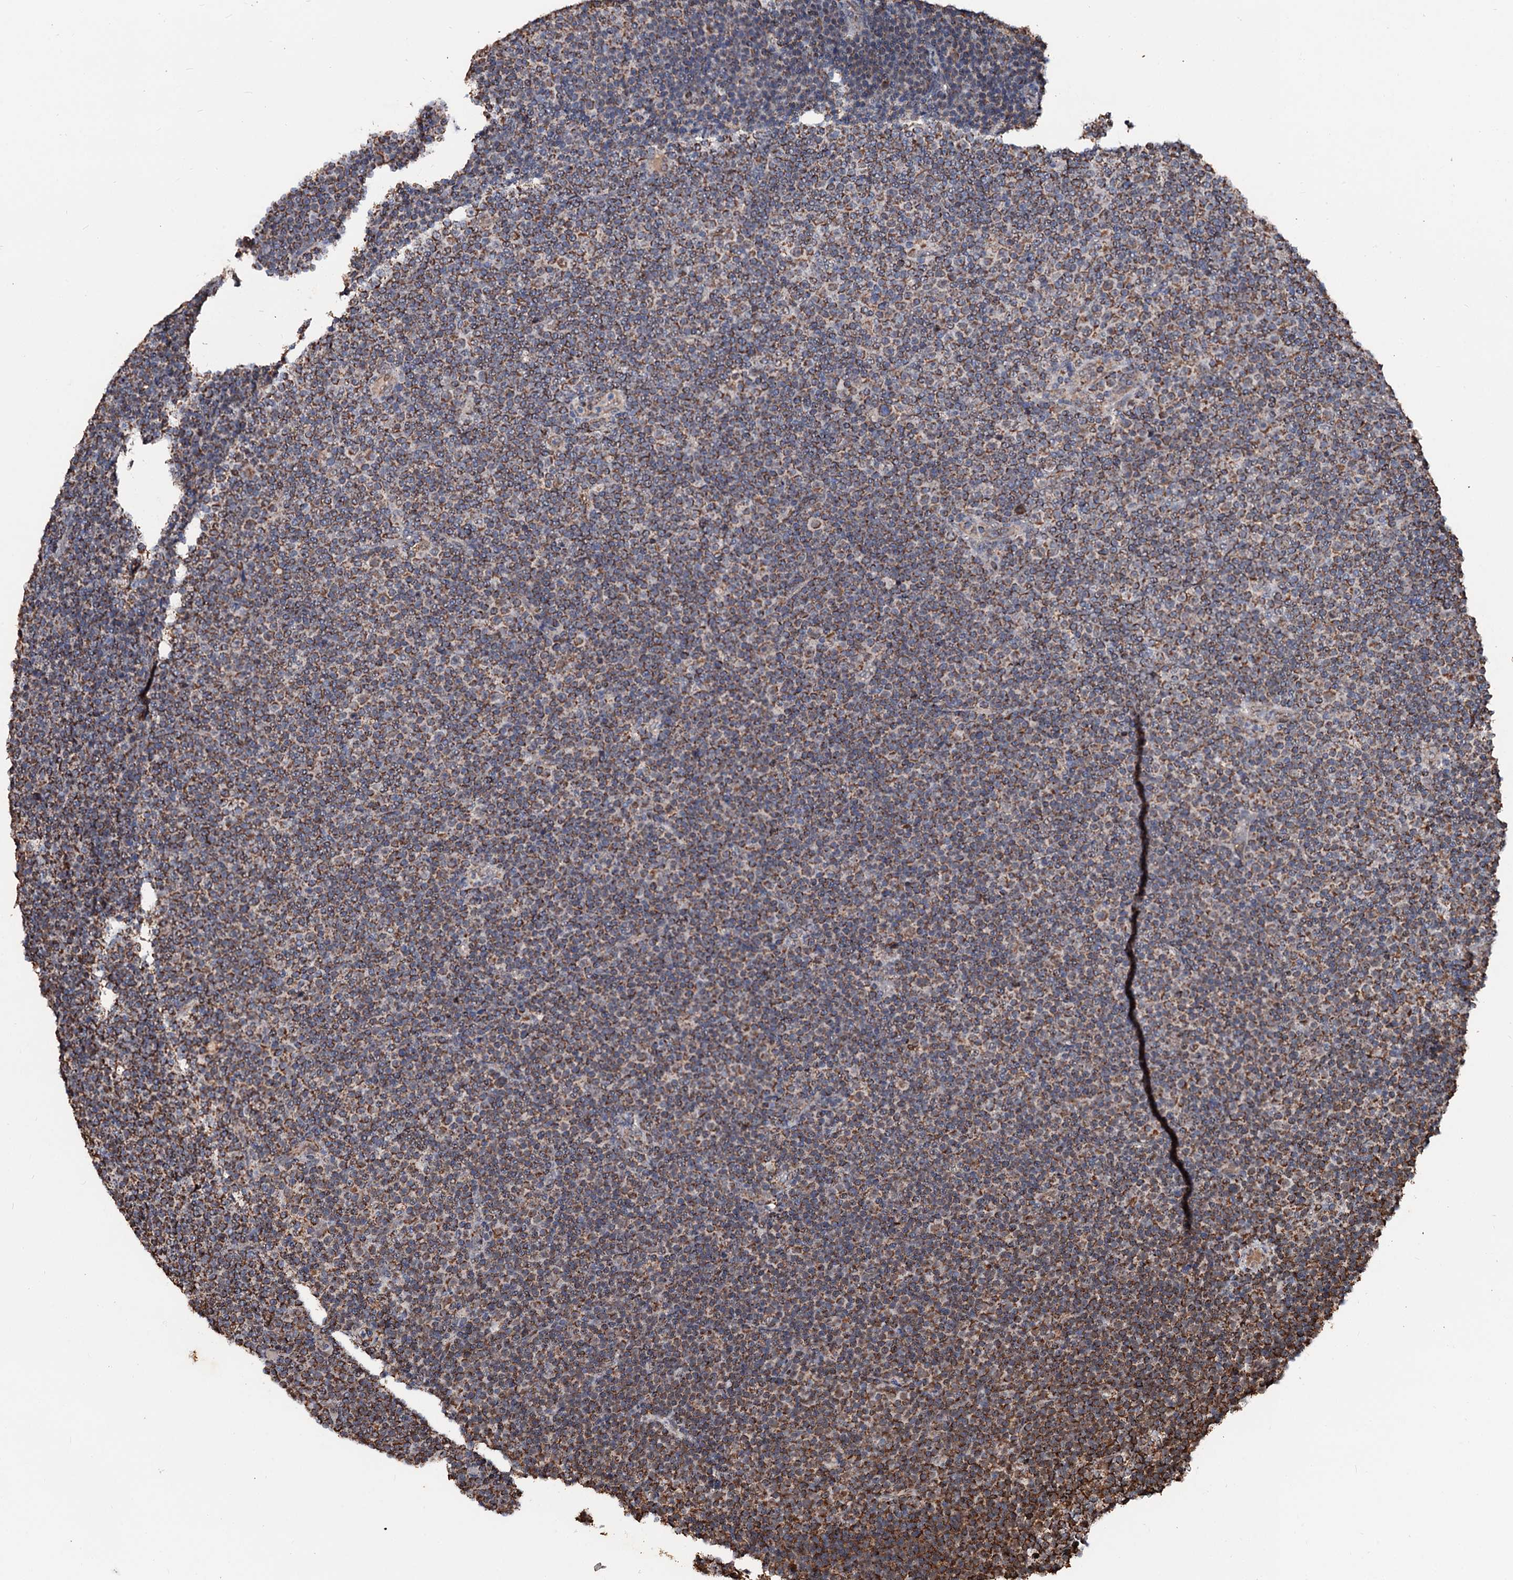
{"staining": {"intensity": "moderate", "quantity": ">75%", "location": "cytoplasmic/membranous"}, "tissue": "lymphoma", "cell_type": "Tumor cells", "image_type": "cancer", "snomed": [{"axis": "morphology", "description": "Malignant lymphoma, non-Hodgkin's type, Low grade"}, {"axis": "topography", "description": "Lymph node"}], "caption": "About >75% of tumor cells in human malignant lymphoma, non-Hodgkin's type (low-grade) exhibit moderate cytoplasmic/membranous protein staining as visualized by brown immunohistochemical staining.", "gene": "SECISBP2L", "patient": {"sex": "female", "age": 67}}